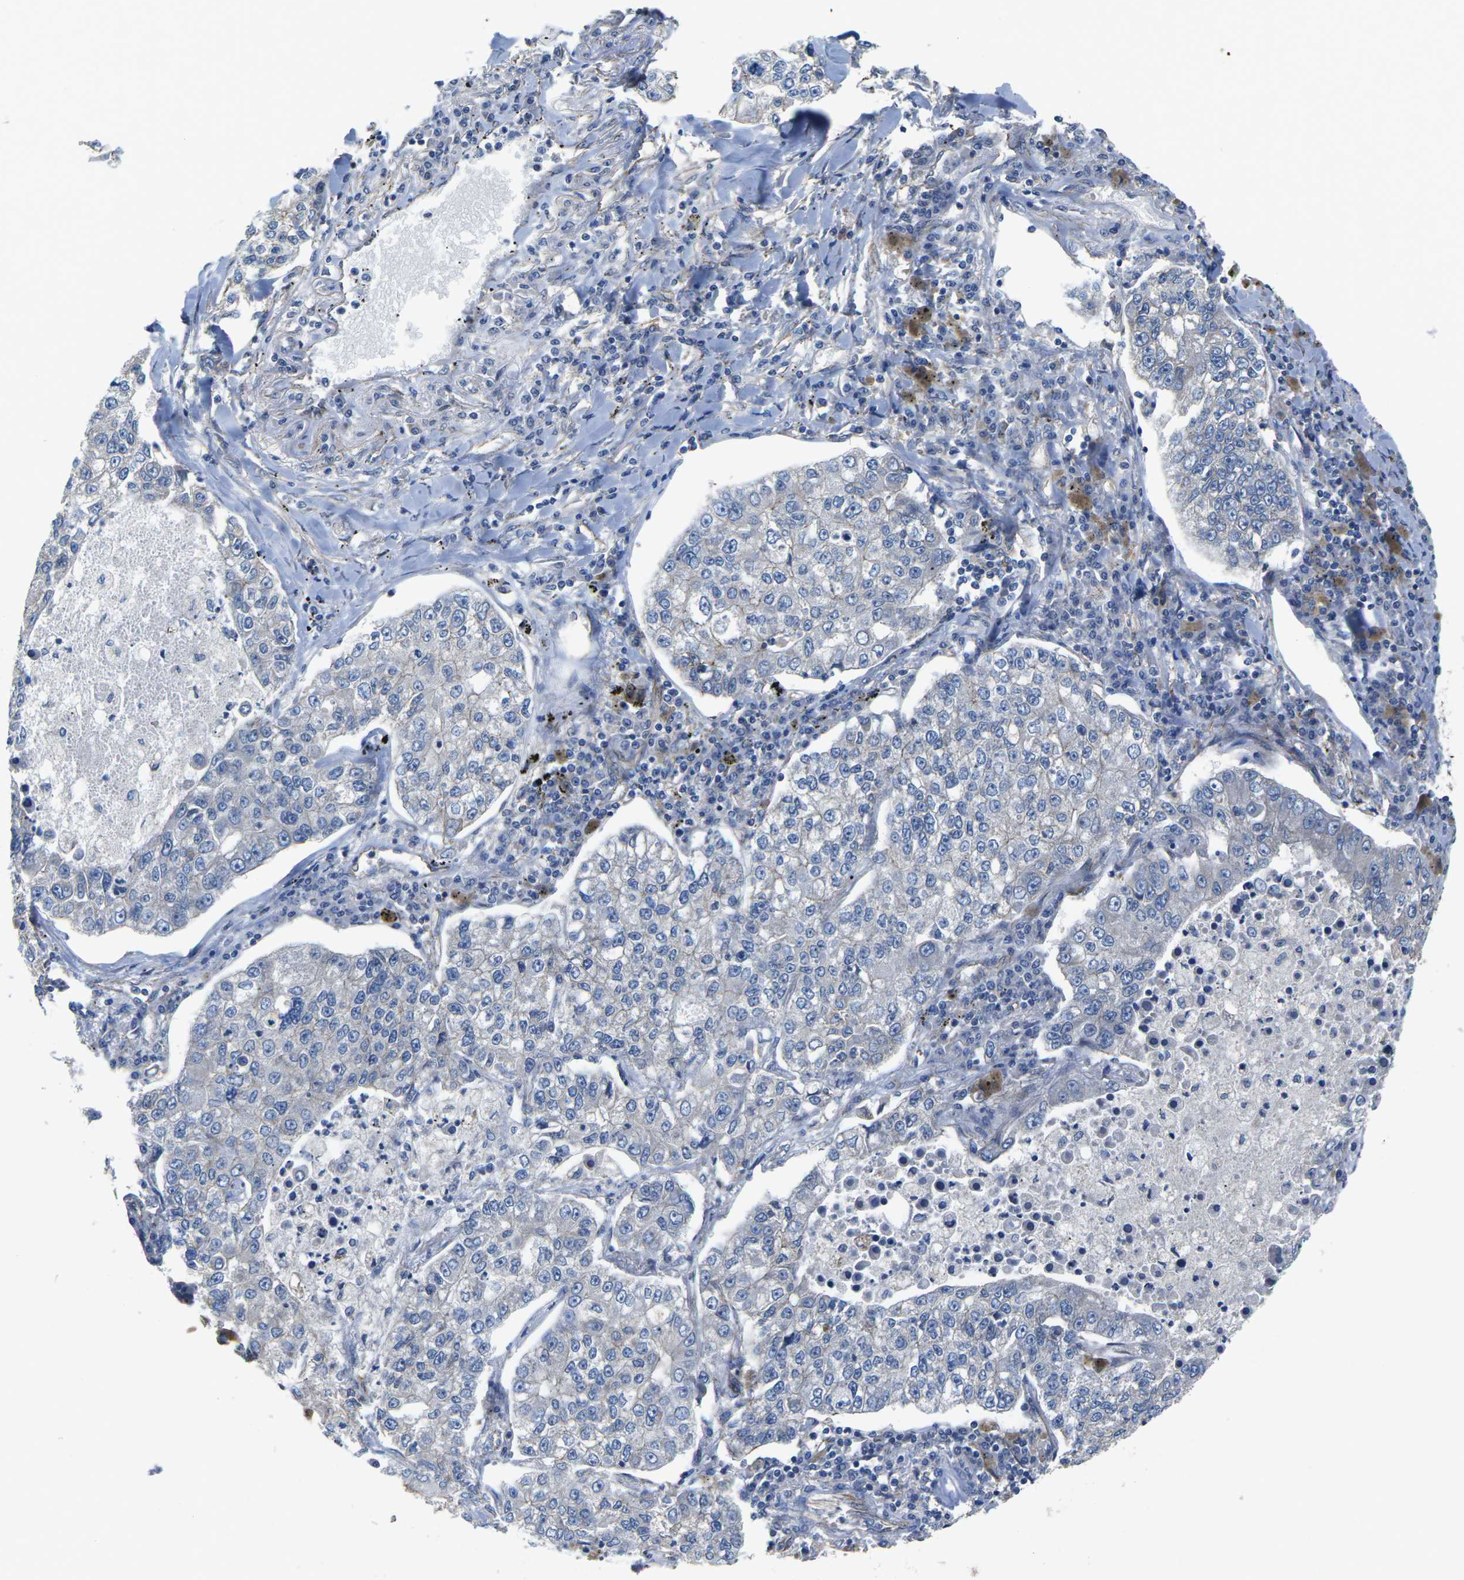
{"staining": {"intensity": "negative", "quantity": "none", "location": "none"}, "tissue": "lung cancer", "cell_type": "Tumor cells", "image_type": "cancer", "snomed": [{"axis": "morphology", "description": "Adenocarcinoma, NOS"}, {"axis": "topography", "description": "Lung"}], "caption": "Immunohistochemical staining of human lung cancer displays no significant expression in tumor cells.", "gene": "CTNND1", "patient": {"sex": "male", "age": 49}}